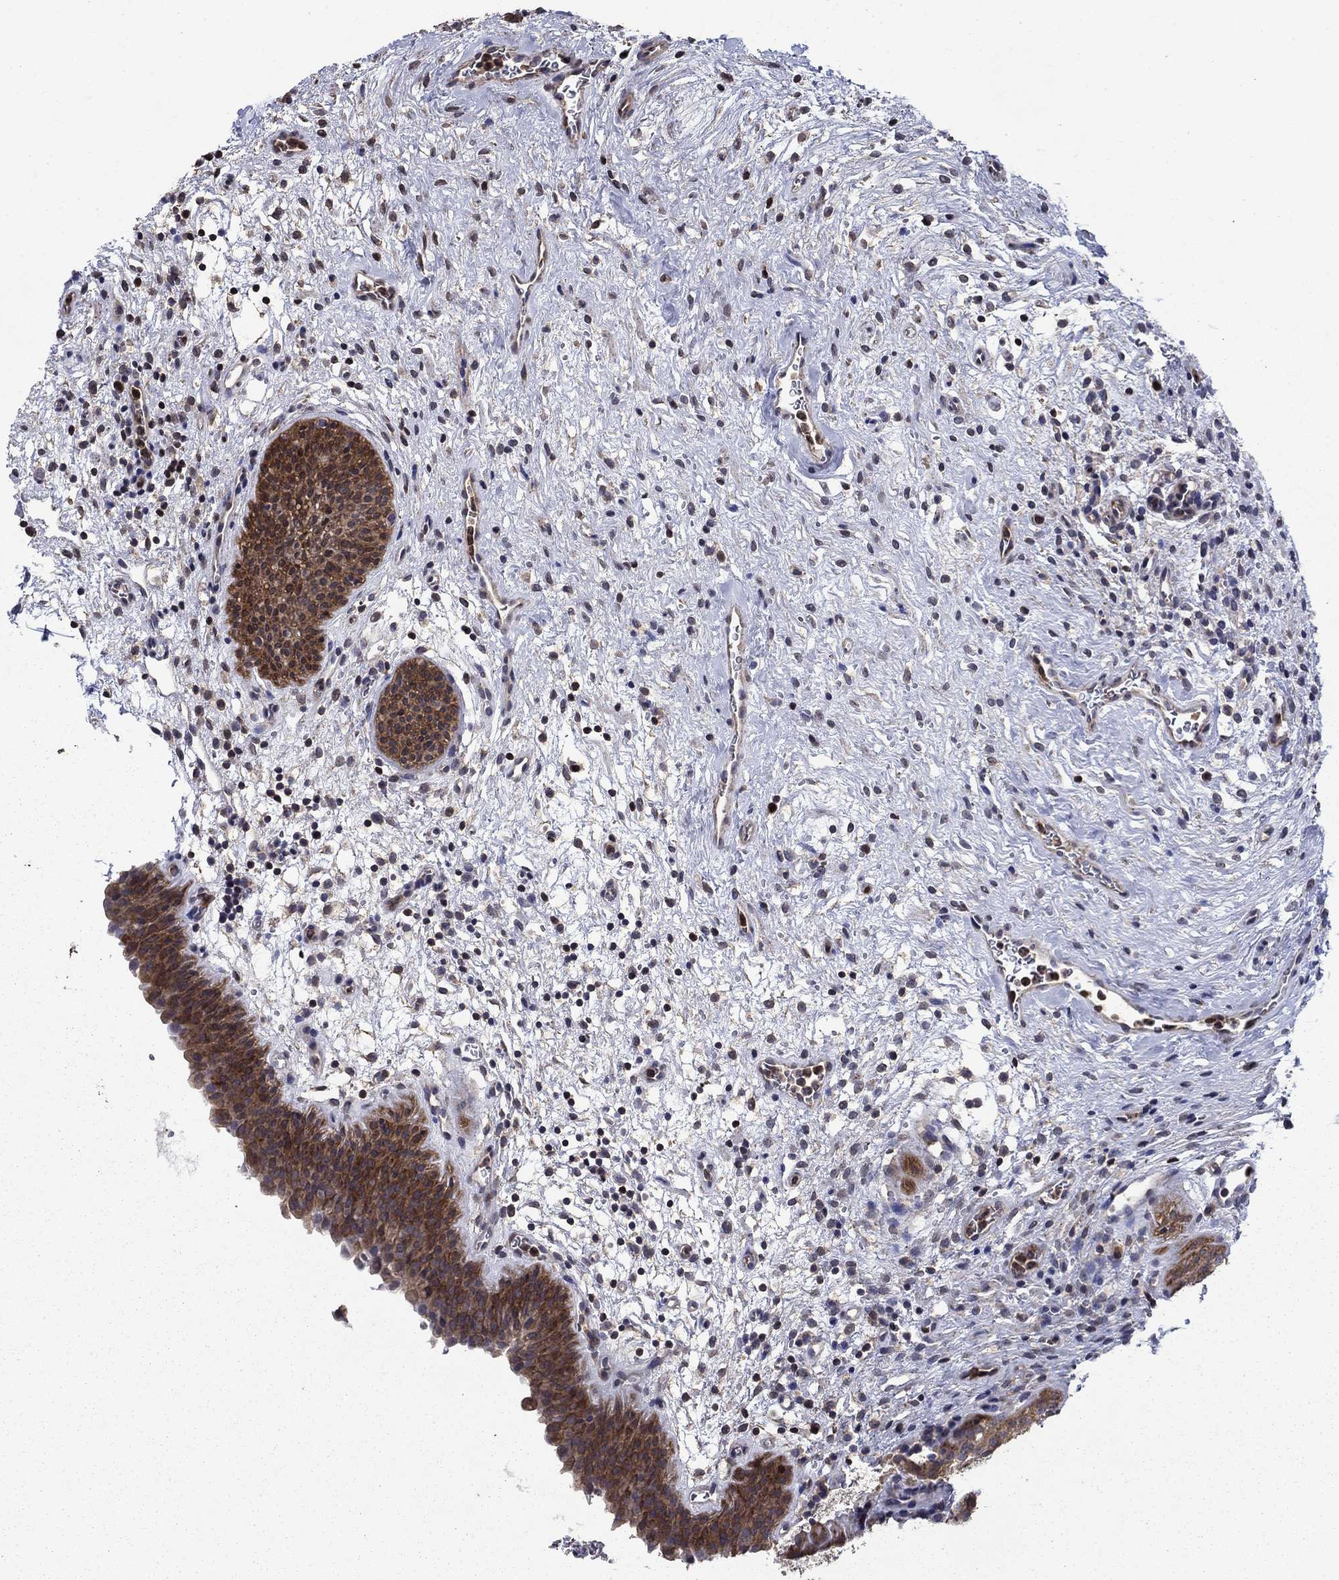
{"staining": {"intensity": "strong", "quantity": "25%-75%", "location": "cytoplasmic/membranous"}, "tissue": "urinary bladder", "cell_type": "Urothelial cells", "image_type": "normal", "snomed": [{"axis": "morphology", "description": "Normal tissue, NOS"}, {"axis": "topography", "description": "Urinary bladder"}], "caption": "A brown stain highlights strong cytoplasmic/membranous positivity of a protein in urothelial cells of normal human urinary bladder. The staining was performed using DAB to visualize the protein expression in brown, while the nuclei were stained in blue with hematoxylin (Magnification: 20x).", "gene": "DVL1", "patient": {"sex": "male", "age": 37}}